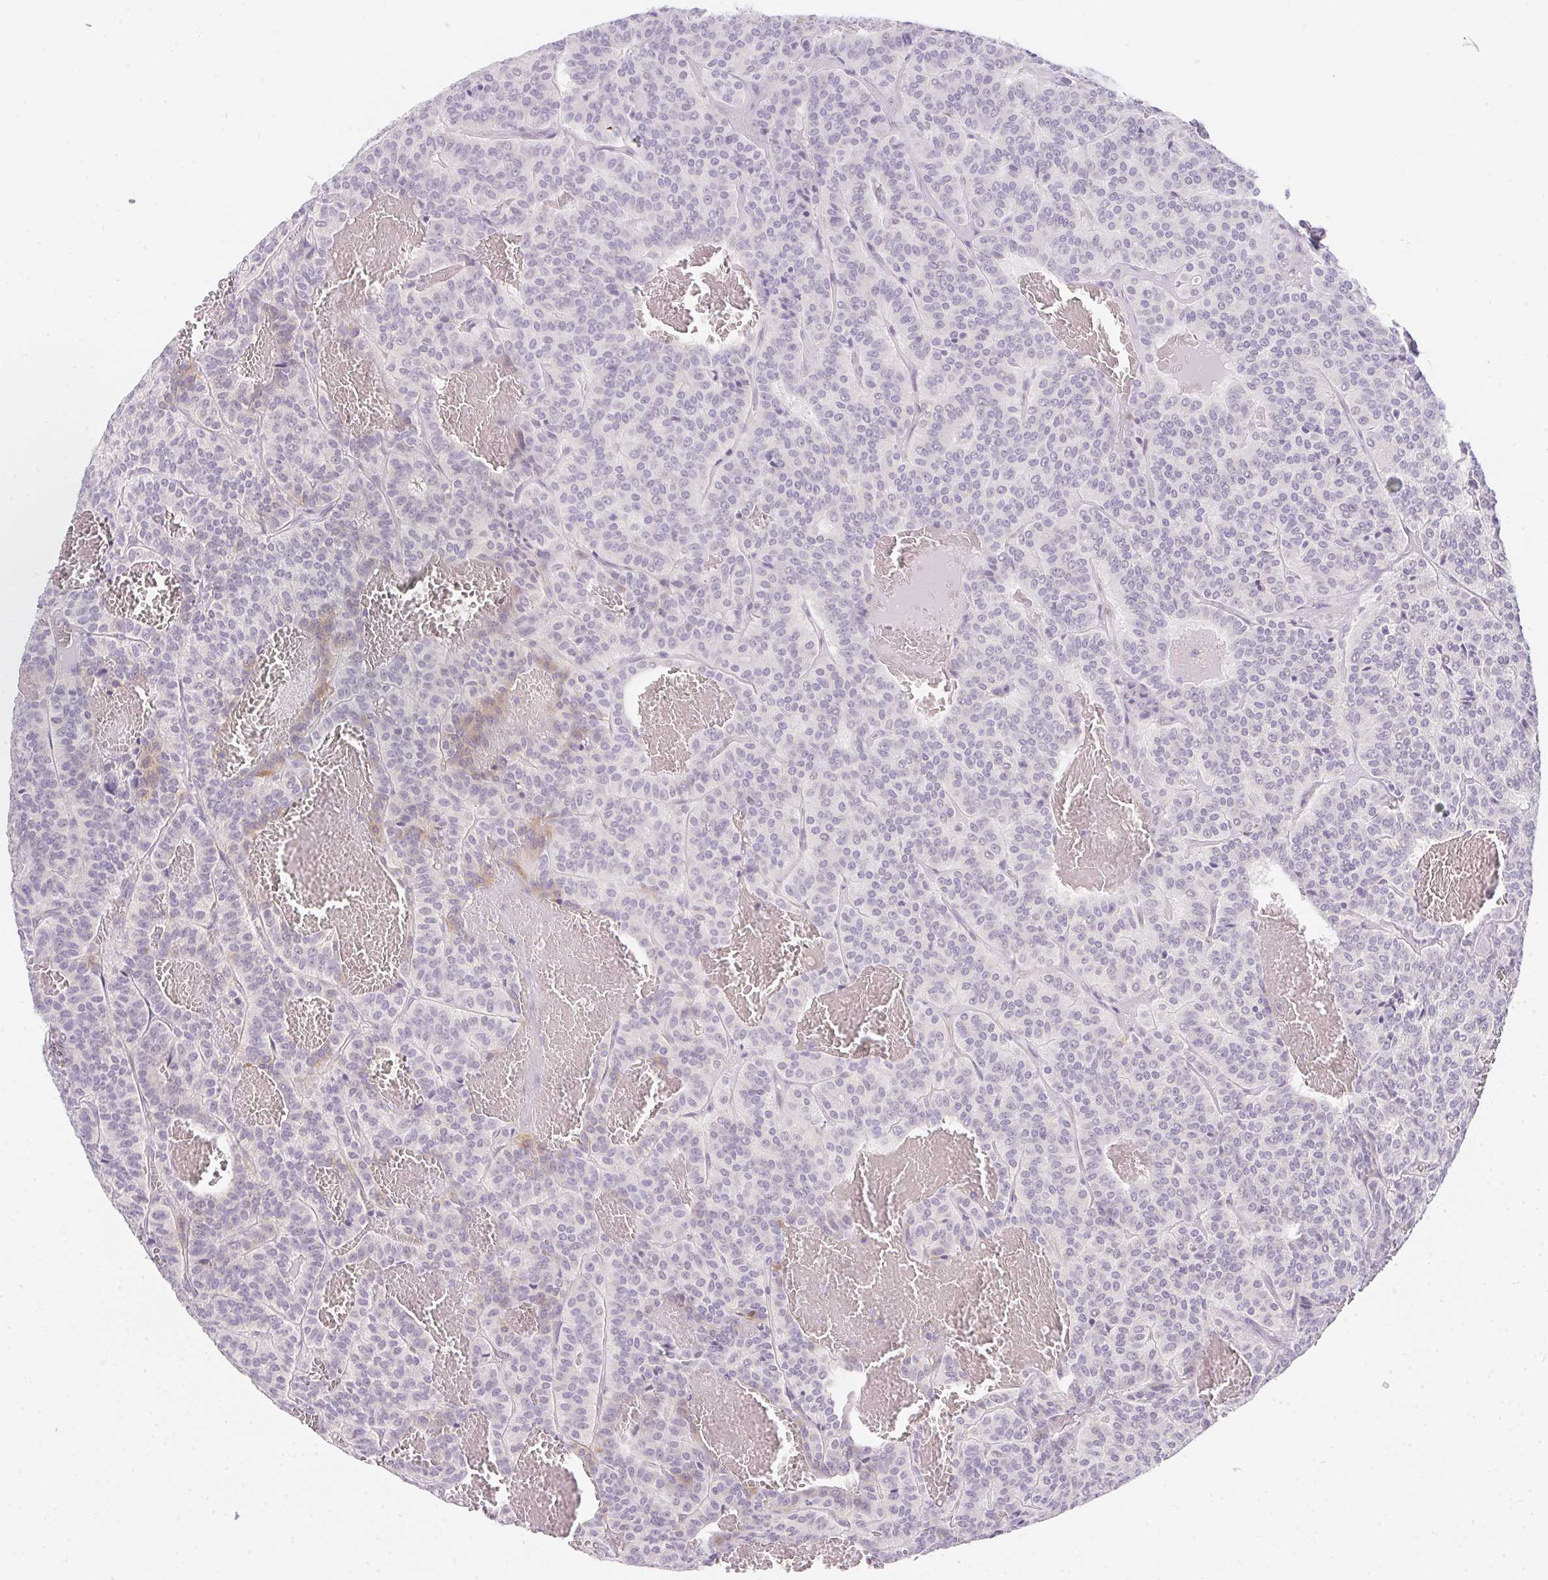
{"staining": {"intensity": "negative", "quantity": "none", "location": "none"}, "tissue": "carcinoid", "cell_type": "Tumor cells", "image_type": "cancer", "snomed": [{"axis": "morphology", "description": "Carcinoid, malignant, NOS"}, {"axis": "topography", "description": "Lung"}], "caption": "A high-resolution image shows immunohistochemistry (IHC) staining of carcinoid (malignant), which displays no significant staining in tumor cells.", "gene": "MORC1", "patient": {"sex": "male", "age": 70}}